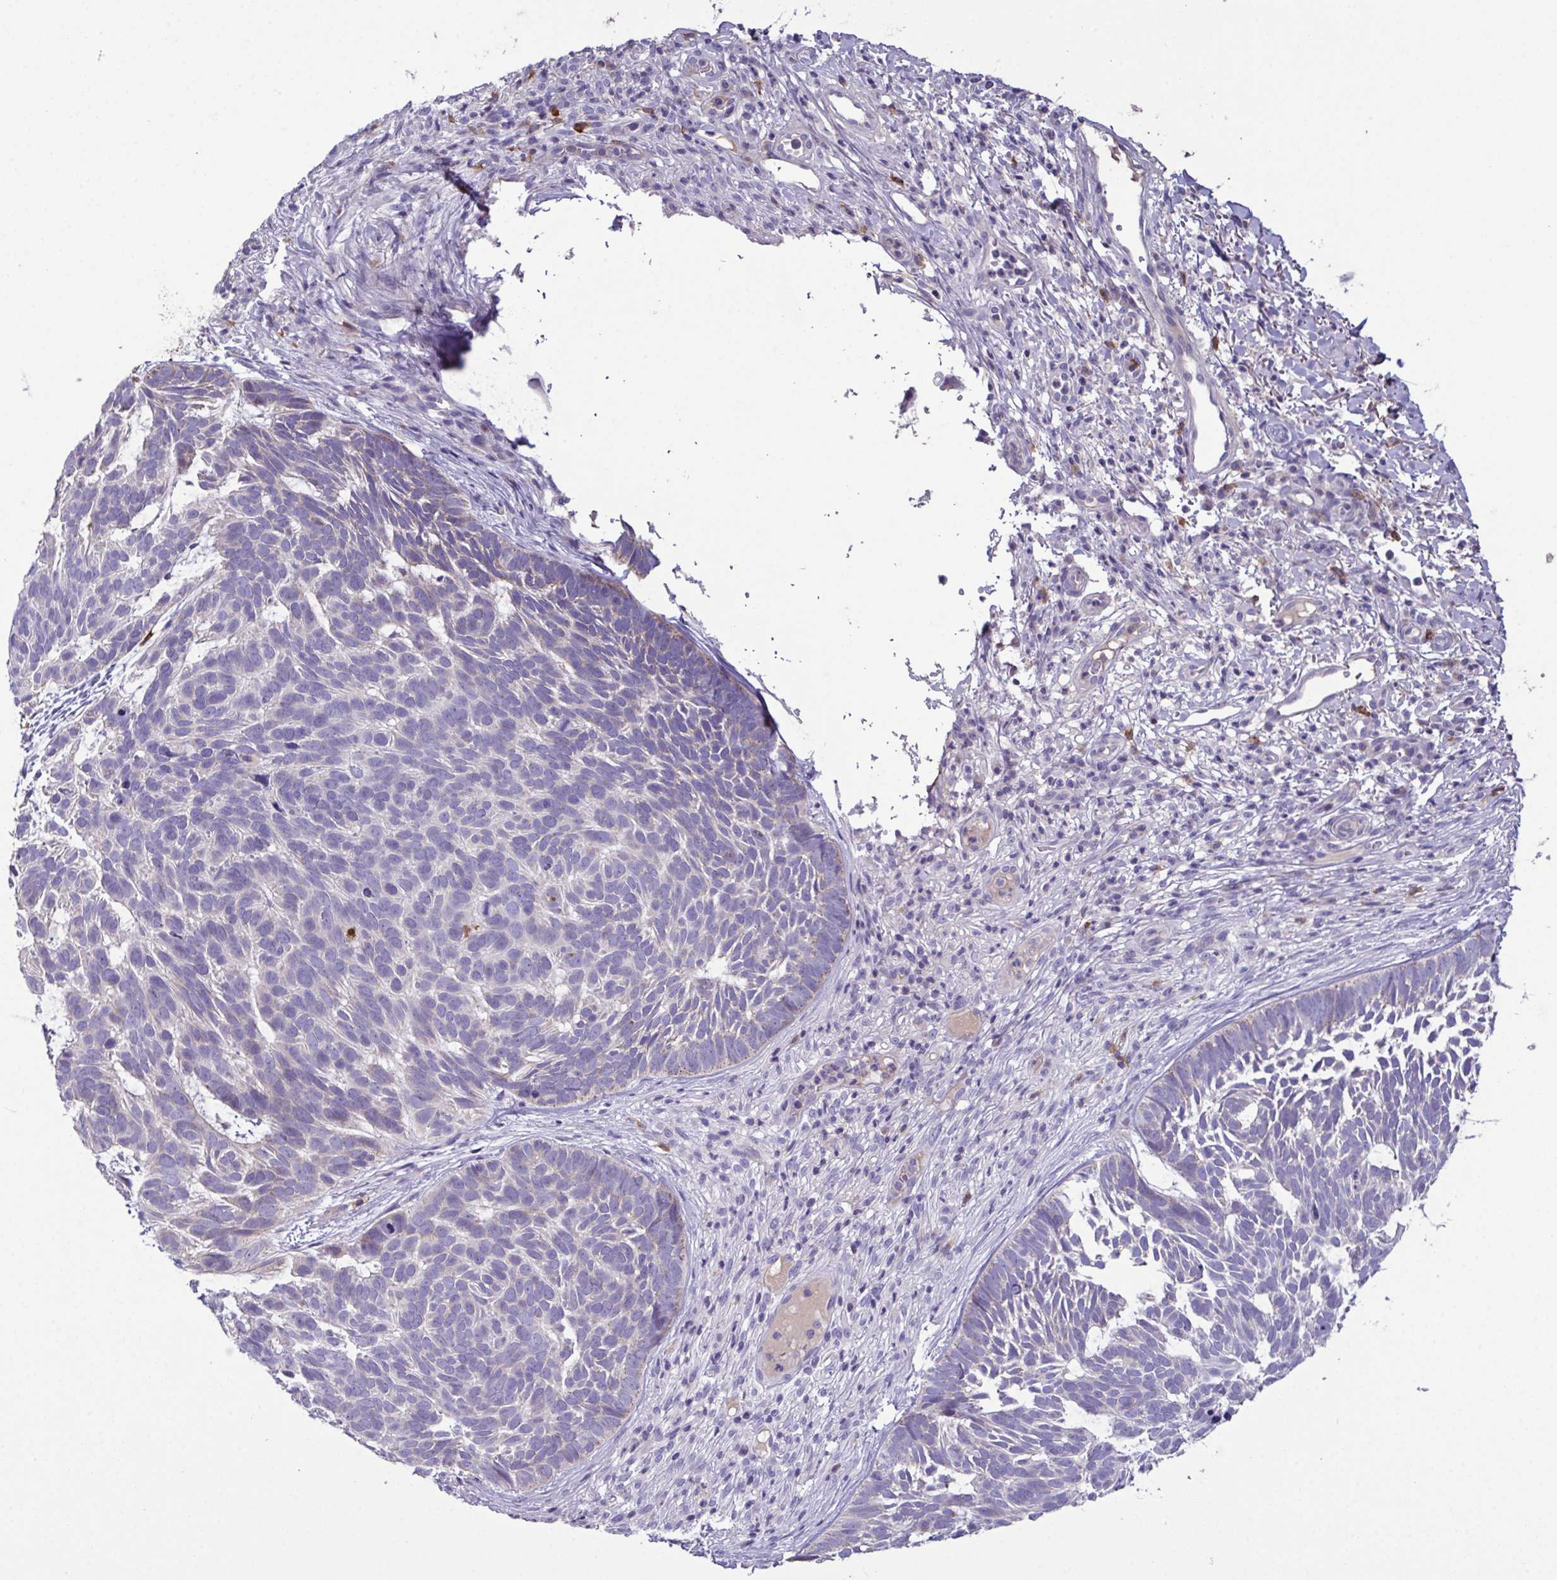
{"staining": {"intensity": "negative", "quantity": "none", "location": "none"}, "tissue": "skin cancer", "cell_type": "Tumor cells", "image_type": "cancer", "snomed": [{"axis": "morphology", "description": "Basal cell carcinoma"}, {"axis": "topography", "description": "Skin"}], "caption": "Skin cancer (basal cell carcinoma) was stained to show a protein in brown. There is no significant expression in tumor cells.", "gene": "MARCO", "patient": {"sex": "male", "age": 78}}